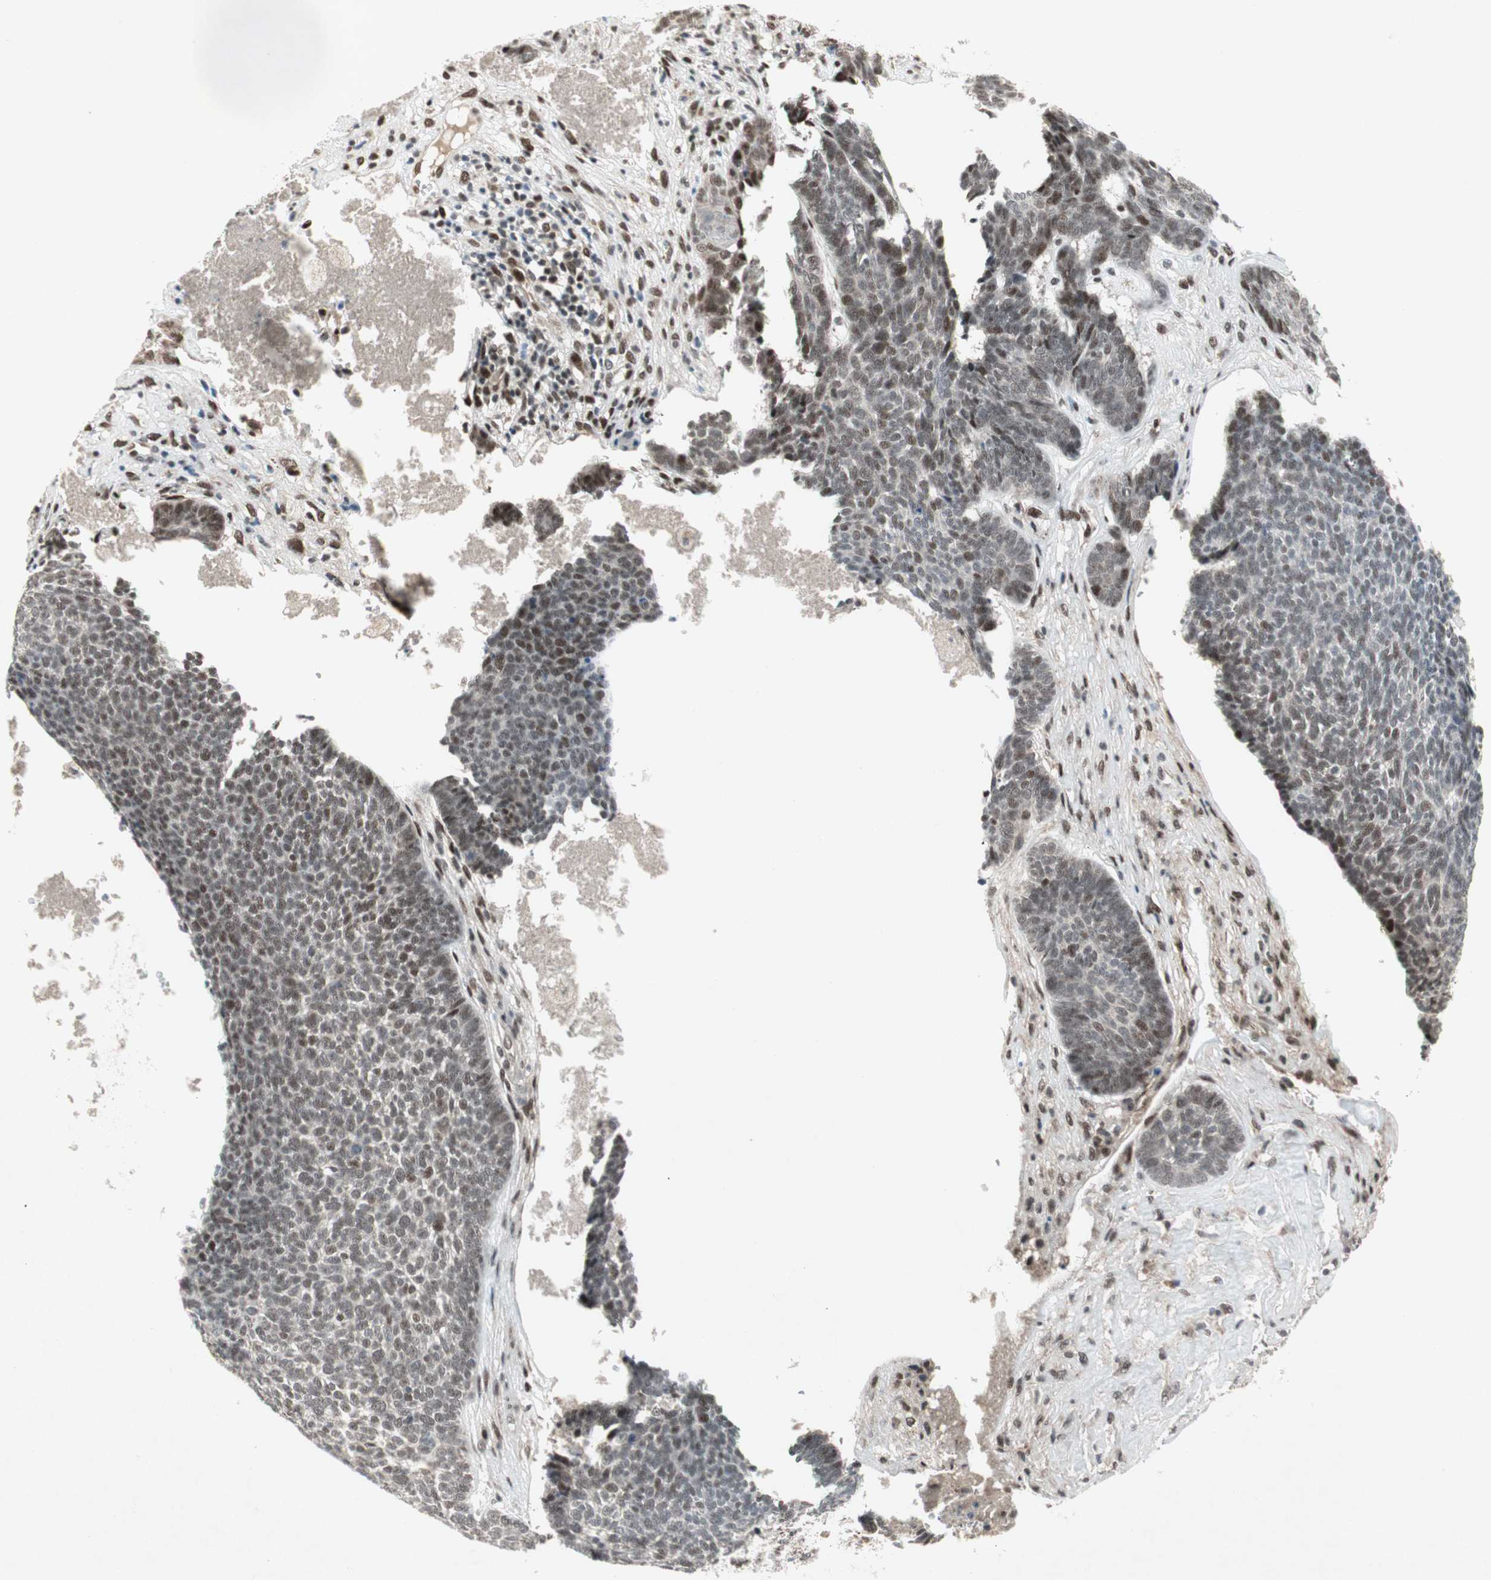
{"staining": {"intensity": "moderate", "quantity": ">75%", "location": "nuclear"}, "tissue": "skin cancer", "cell_type": "Tumor cells", "image_type": "cancer", "snomed": [{"axis": "morphology", "description": "Basal cell carcinoma"}, {"axis": "topography", "description": "Skin"}], "caption": "Tumor cells display medium levels of moderate nuclear expression in about >75% of cells in basal cell carcinoma (skin). Using DAB (3,3'-diaminobenzidine) (brown) and hematoxylin (blue) stains, captured at high magnification using brightfield microscopy.", "gene": "TCF12", "patient": {"sex": "male", "age": 84}}